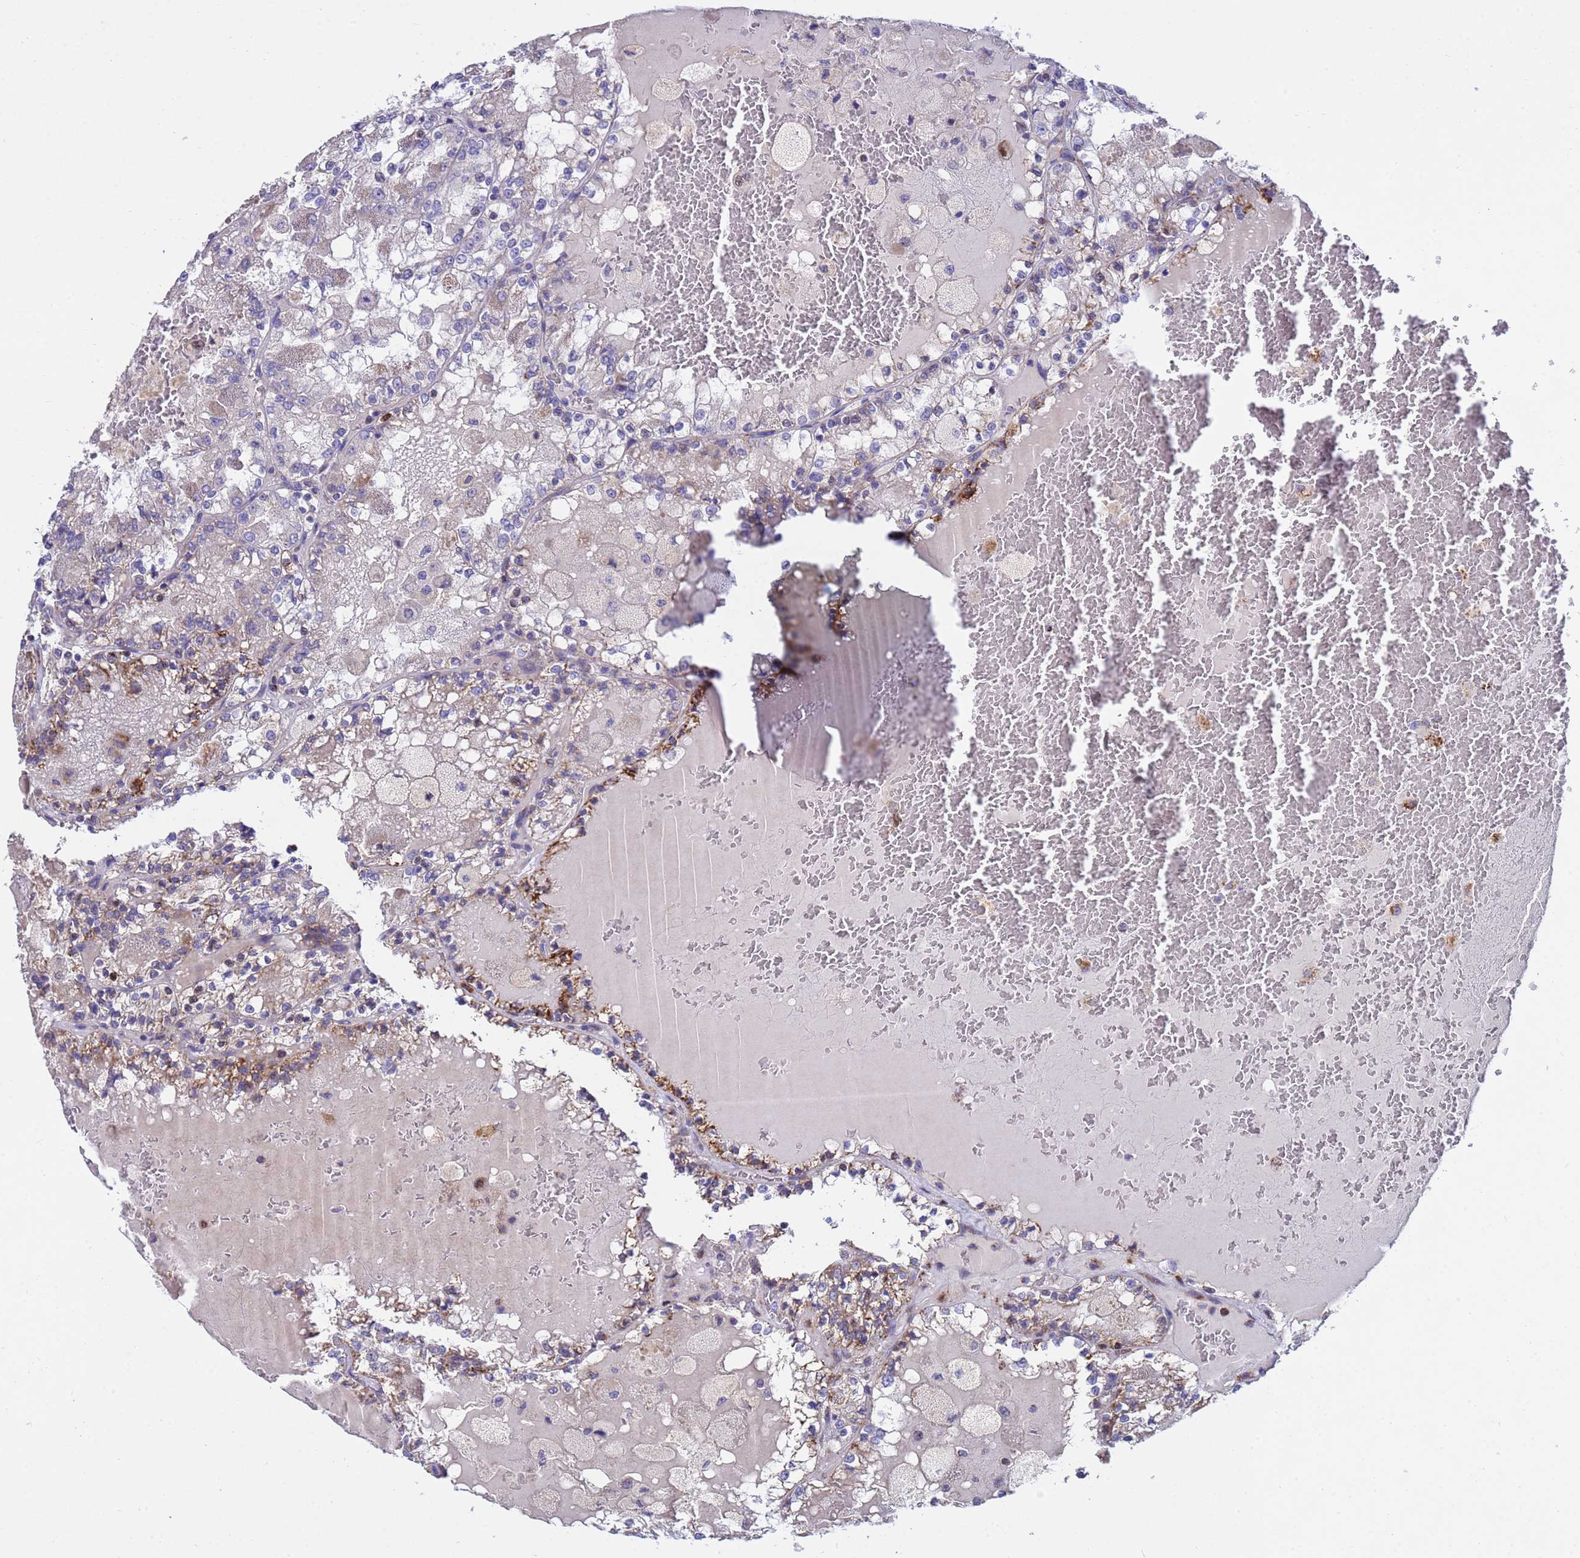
{"staining": {"intensity": "moderate", "quantity": "25%-75%", "location": "cytoplasmic/membranous"}, "tissue": "renal cancer", "cell_type": "Tumor cells", "image_type": "cancer", "snomed": [{"axis": "morphology", "description": "Adenocarcinoma, NOS"}, {"axis": "topography", "description": "Kidney"}], "caption": "Immunohistochemistry (IHC) (DAB (3,3'-diaminobenzidine)) staining of adenocarcinoma (renal) exhibits moderate cytoplasmic/membranous protein expression in approximately 25%-75% of tumor cells. Nuclei are stained in blue.", "gene": "TUBGCP3", "patient": {"sex": "female", "age": 56}}